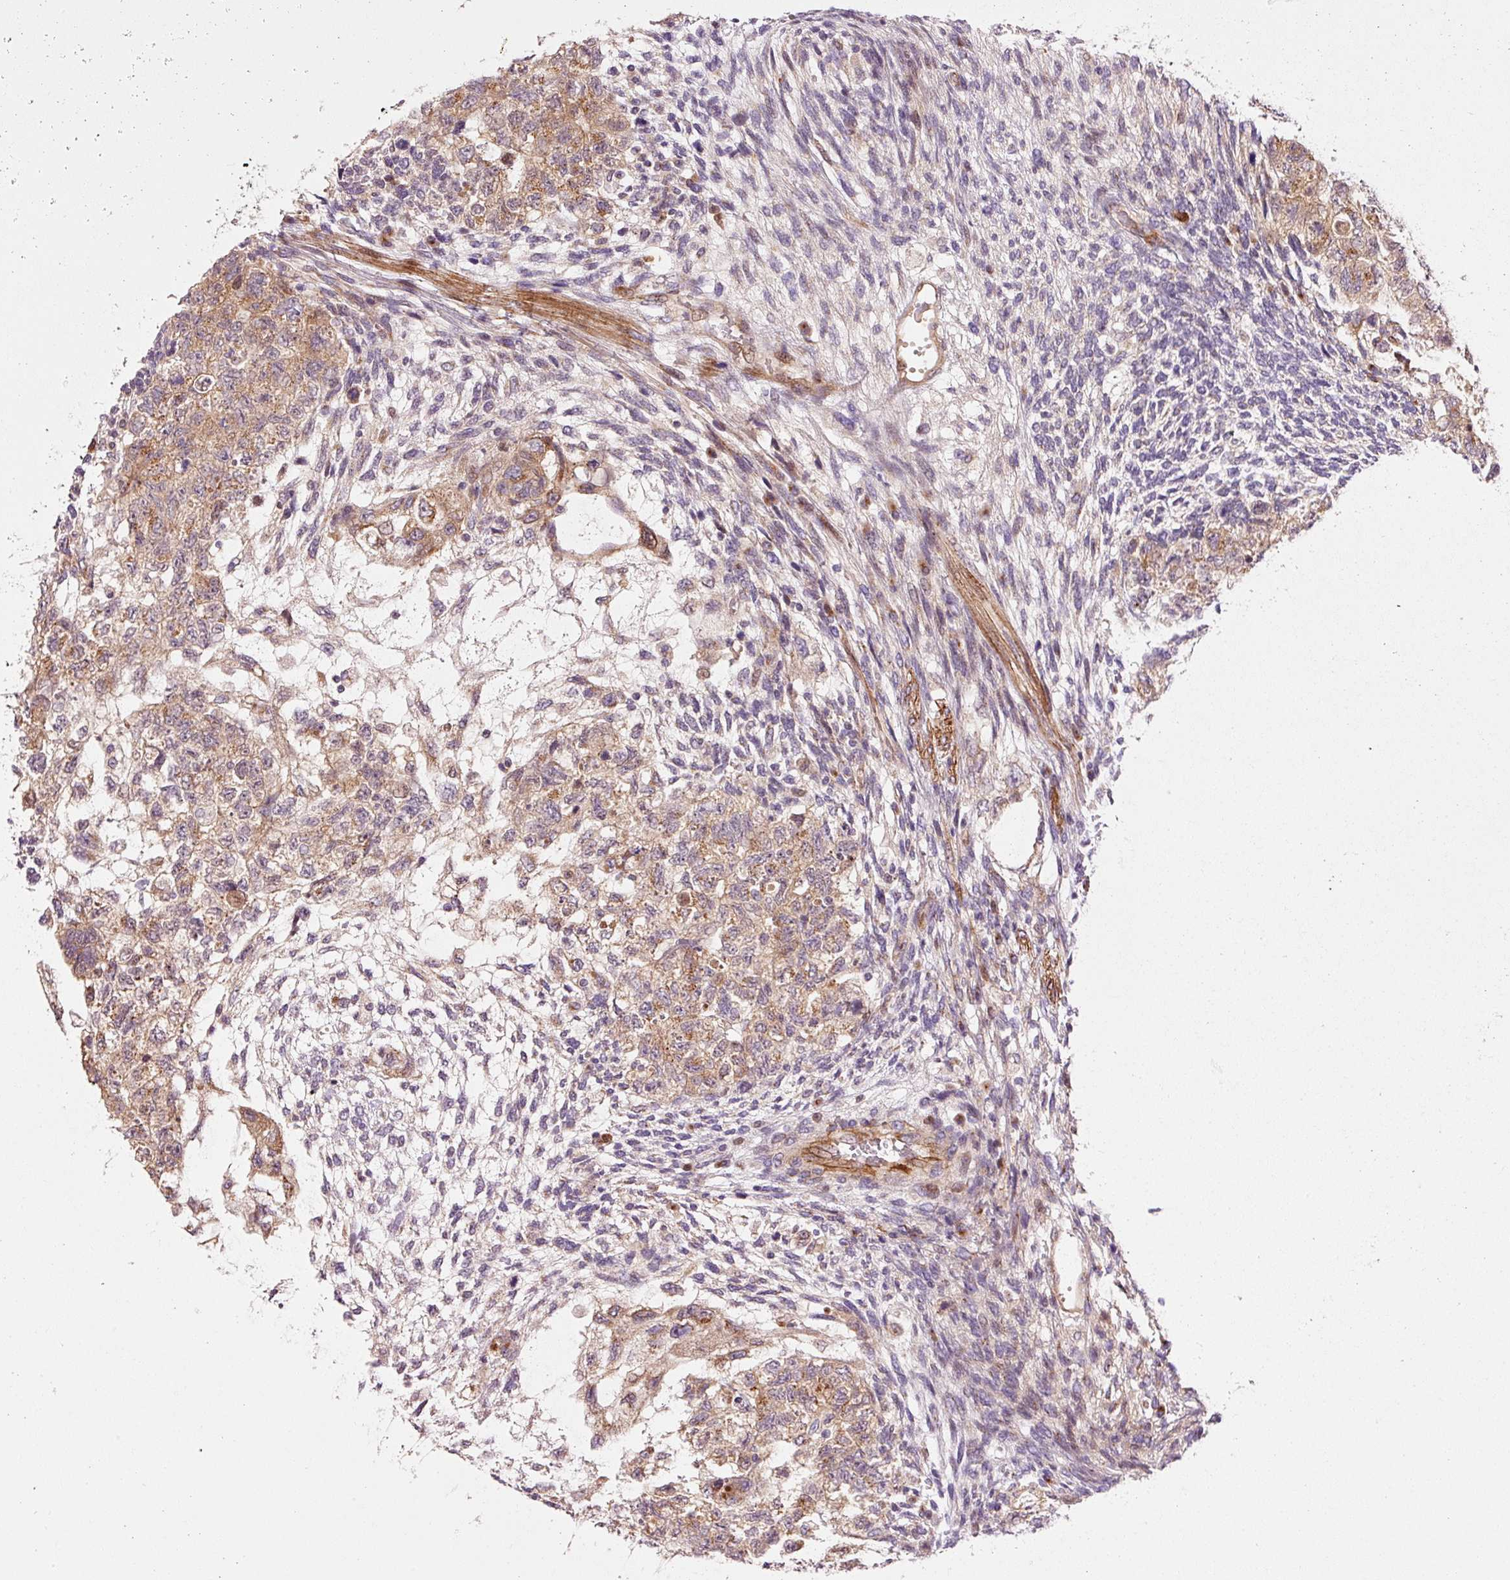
{"staining": {"intensity": "moderate", "quantity": "25%-75%", "location": "cytoplasmic/membranous"}, "tissue": "testis cancer", "cell_type": "Tumor cells", "image_type": "cancer", "snomed": [{"axis": "morphology", "description": "Normal tissue, NOS"}, {"axis": "morphology", "description": "Carcinoma, Embryonal, NOS"}, {"axis": "topography", "description": "Testis"}], "caption": "Embryonal carcinoma (testis) stained with a protein marker shows moderate staining in tumor cells.", "gene": "PPP1R14B", "patient": {"sex": "male", "age": 36}}